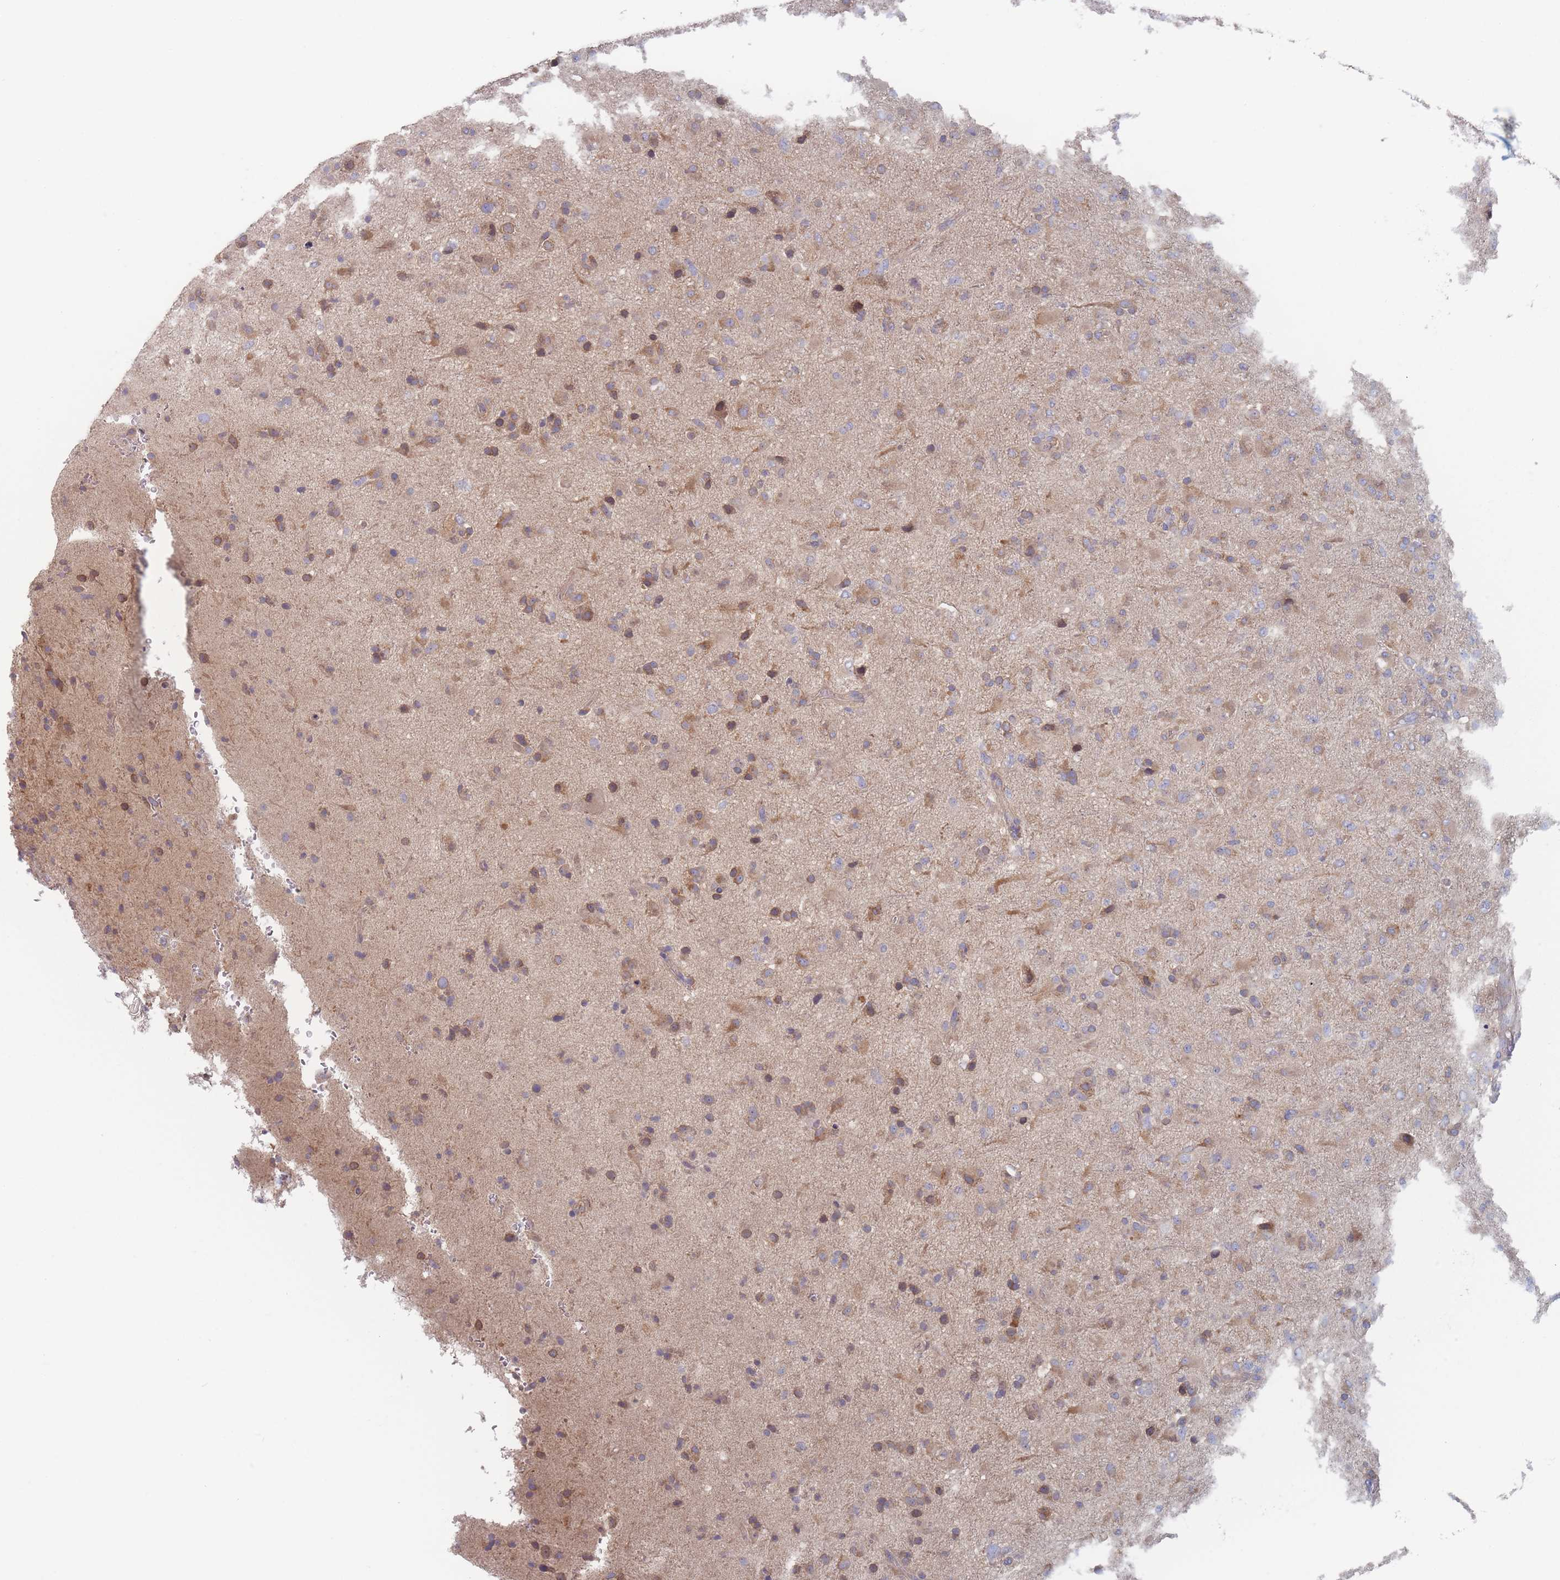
{"staining": {"intensity": "moderate", "quantity": "<25%", "location": "cytoplasmic/membranous"}, "tissue": "glioma", "cell_type": "Tumor cells", "image_type": "cancer", "snomed": [{"axis": "morphology", "description": "Glioma, malignant, Low grade"}, {"axis": "topography", "description": "Brain"}], "caption": "Immunohistochemical staining of human malignant glioma (low-grade) displays moderate cytoplasmic/membranous protein expression in about <25% of tumor cells. The protein is stained brown, and the nuclei are stained in blue (DAB (3,3'-diaminobenzidine) IHC with brightfield microscopy, high magnification).", "gene": "EFCC1", "patient": {"sex": "male", "age": 65}}